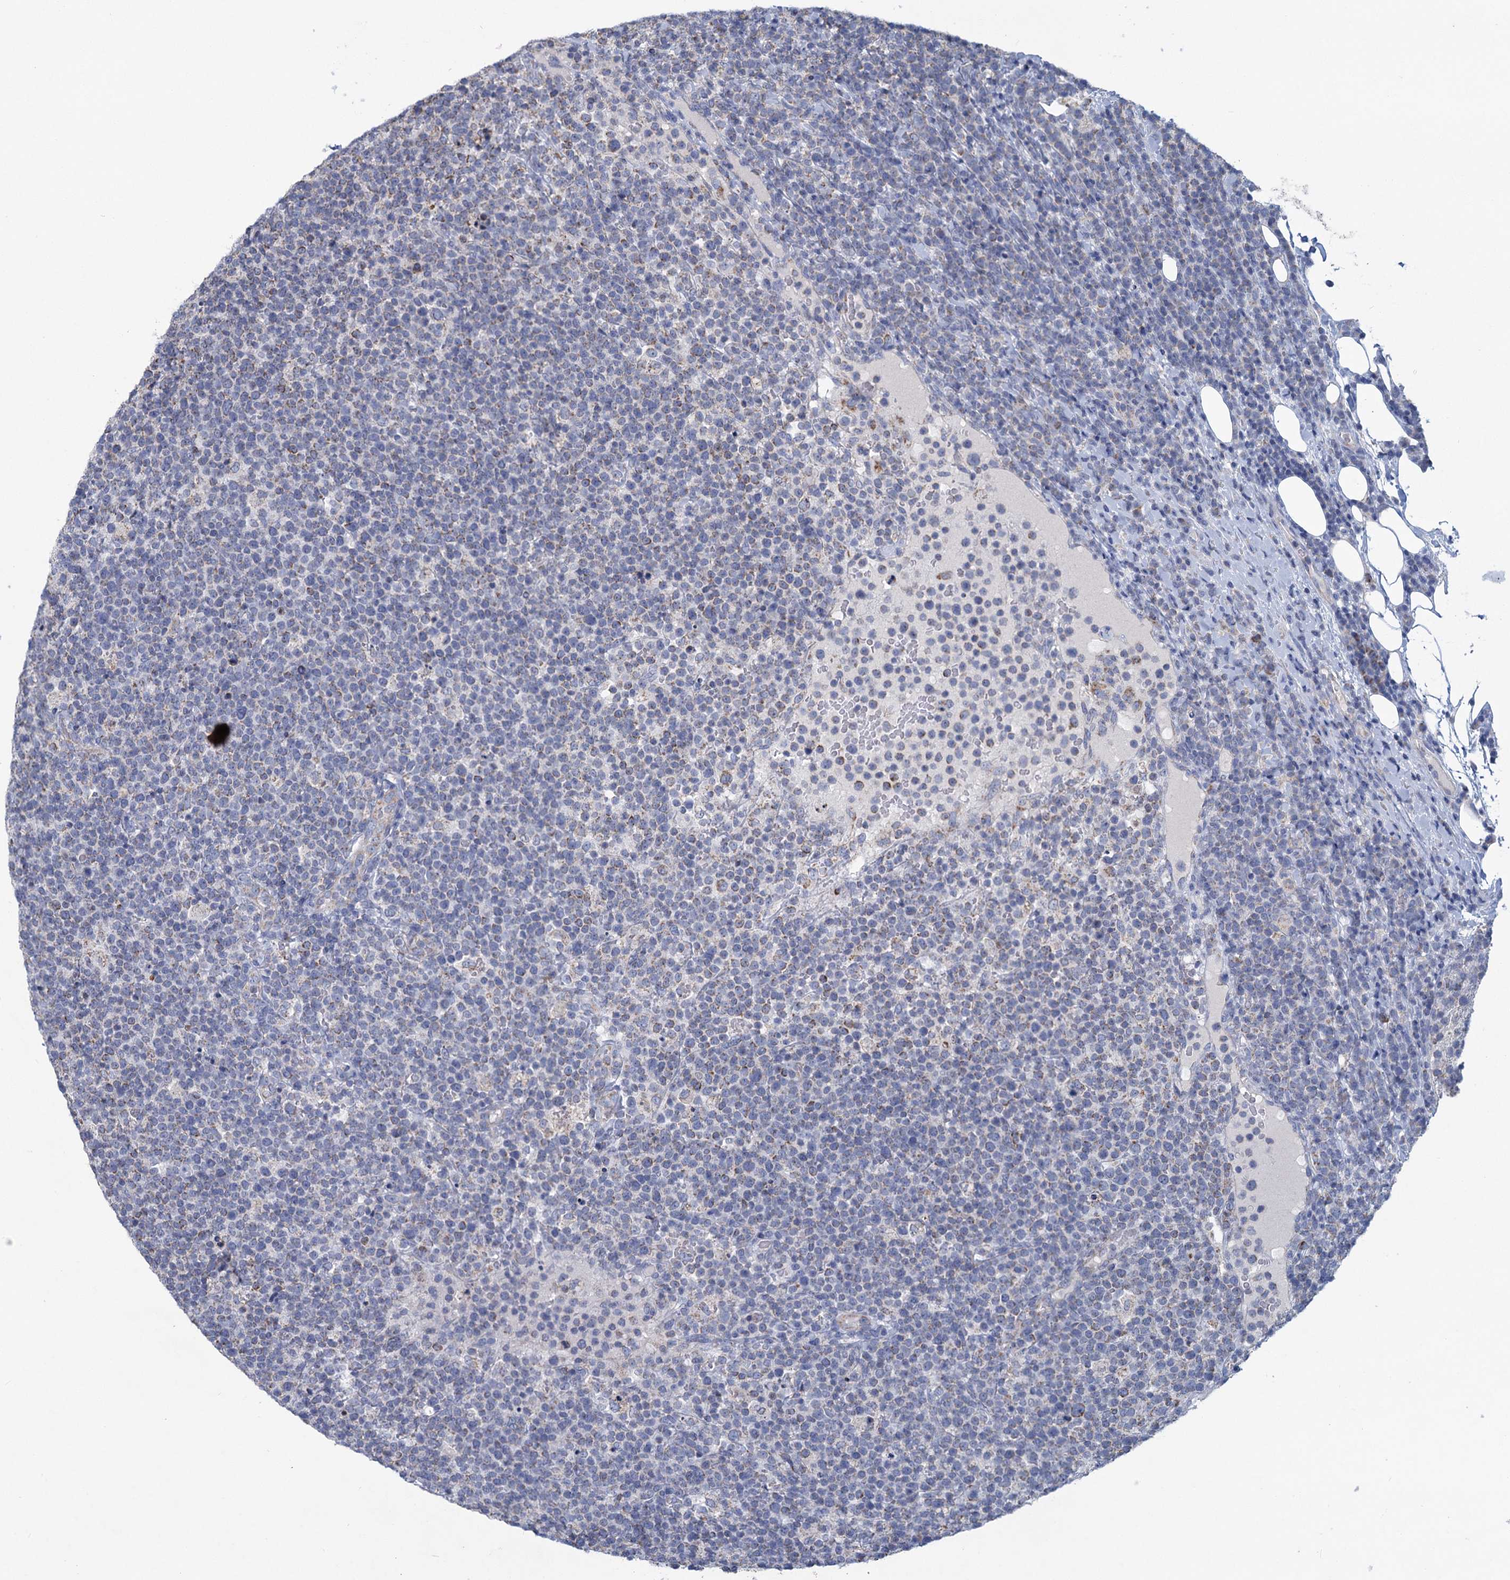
{"staining": {"intensity": "negative", "quantity": "none", "location": "none"}, "tissue": "lymphoma", "cell_type": "Tumor cells", "image_type": "cancer", "snomed": [{"axis": "morphology", "description": "Malignant lymphoma, non-Hodgkin's type, High grade"}, {"axis": "topography", "description": "Lymph node"}], "caption": "DAB (3,3'-diaminobenzidine) immunohistochemical staining of human lymphoma shows no significant positivity in tumor cells.", "gene": "NDUFC2", "patient": {"sex": "male", "age": 61}}